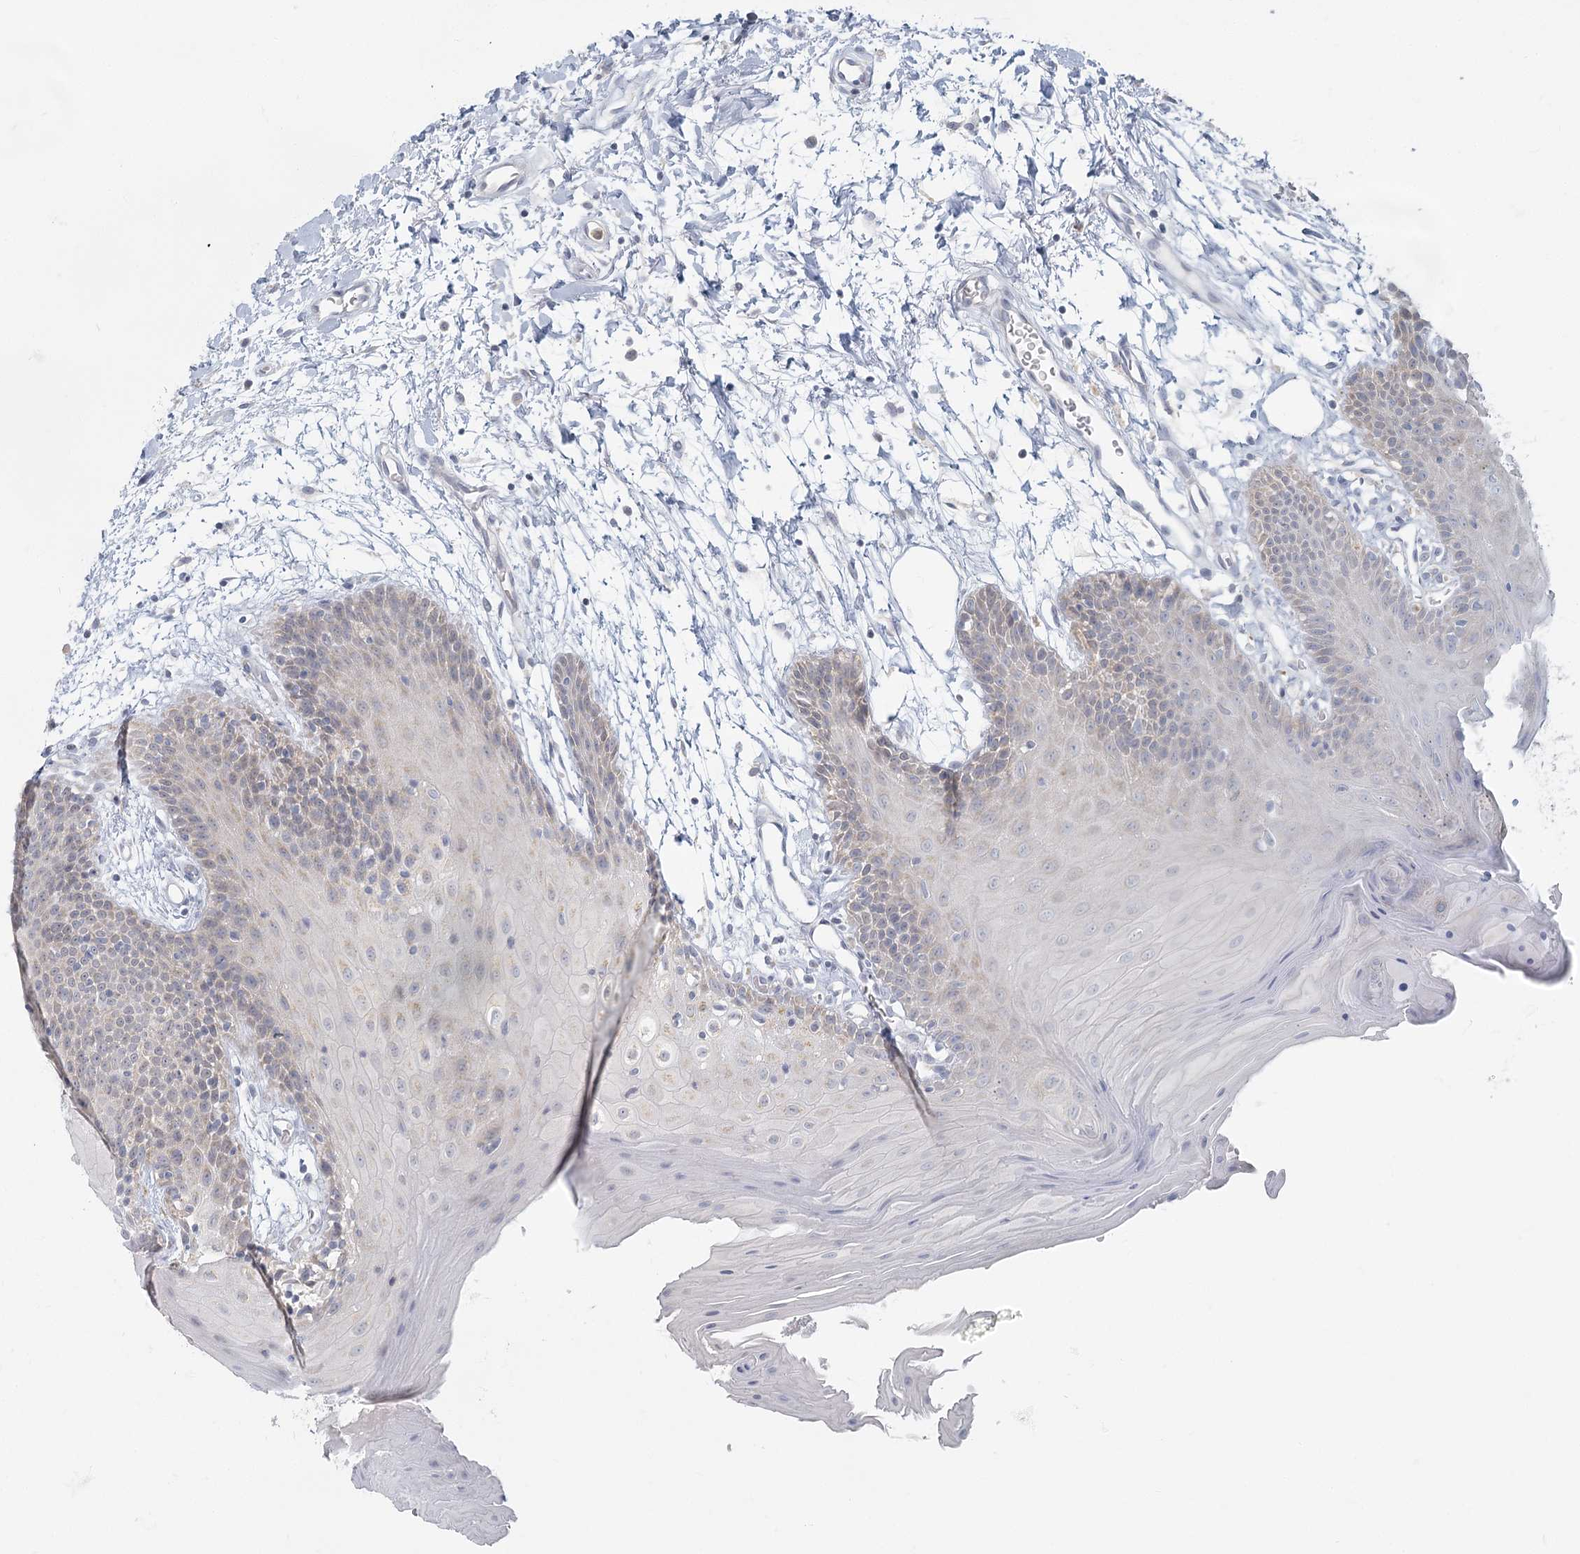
{"staining": {"intensity": "negative", "quantity": "none", "location": "none"}, "tissue": "oral mucosa", "cell_type": "Squamous epithelial cells", "image_type": "normal", "snomed": [{"axis": "morphology", "description": "Normal tissue, NOS"}, {"axis": "topography", "description": "Skeletal muscle"}, {"axis": "topography", "description": "Oral tissue"}, {"axis": "topography", "description": "Salivary gland"}, {"axis": "topography", "description": "Peripheral nerve tissue"}], "caption": "Immunohistochemistry micrograph of benign human oral mucosa stained for a protein (brown), which demonstrates no positivity in squamous epithelial cells.", "gene": "FAM110C", "patient": {"sex": "male", "age": 54}}